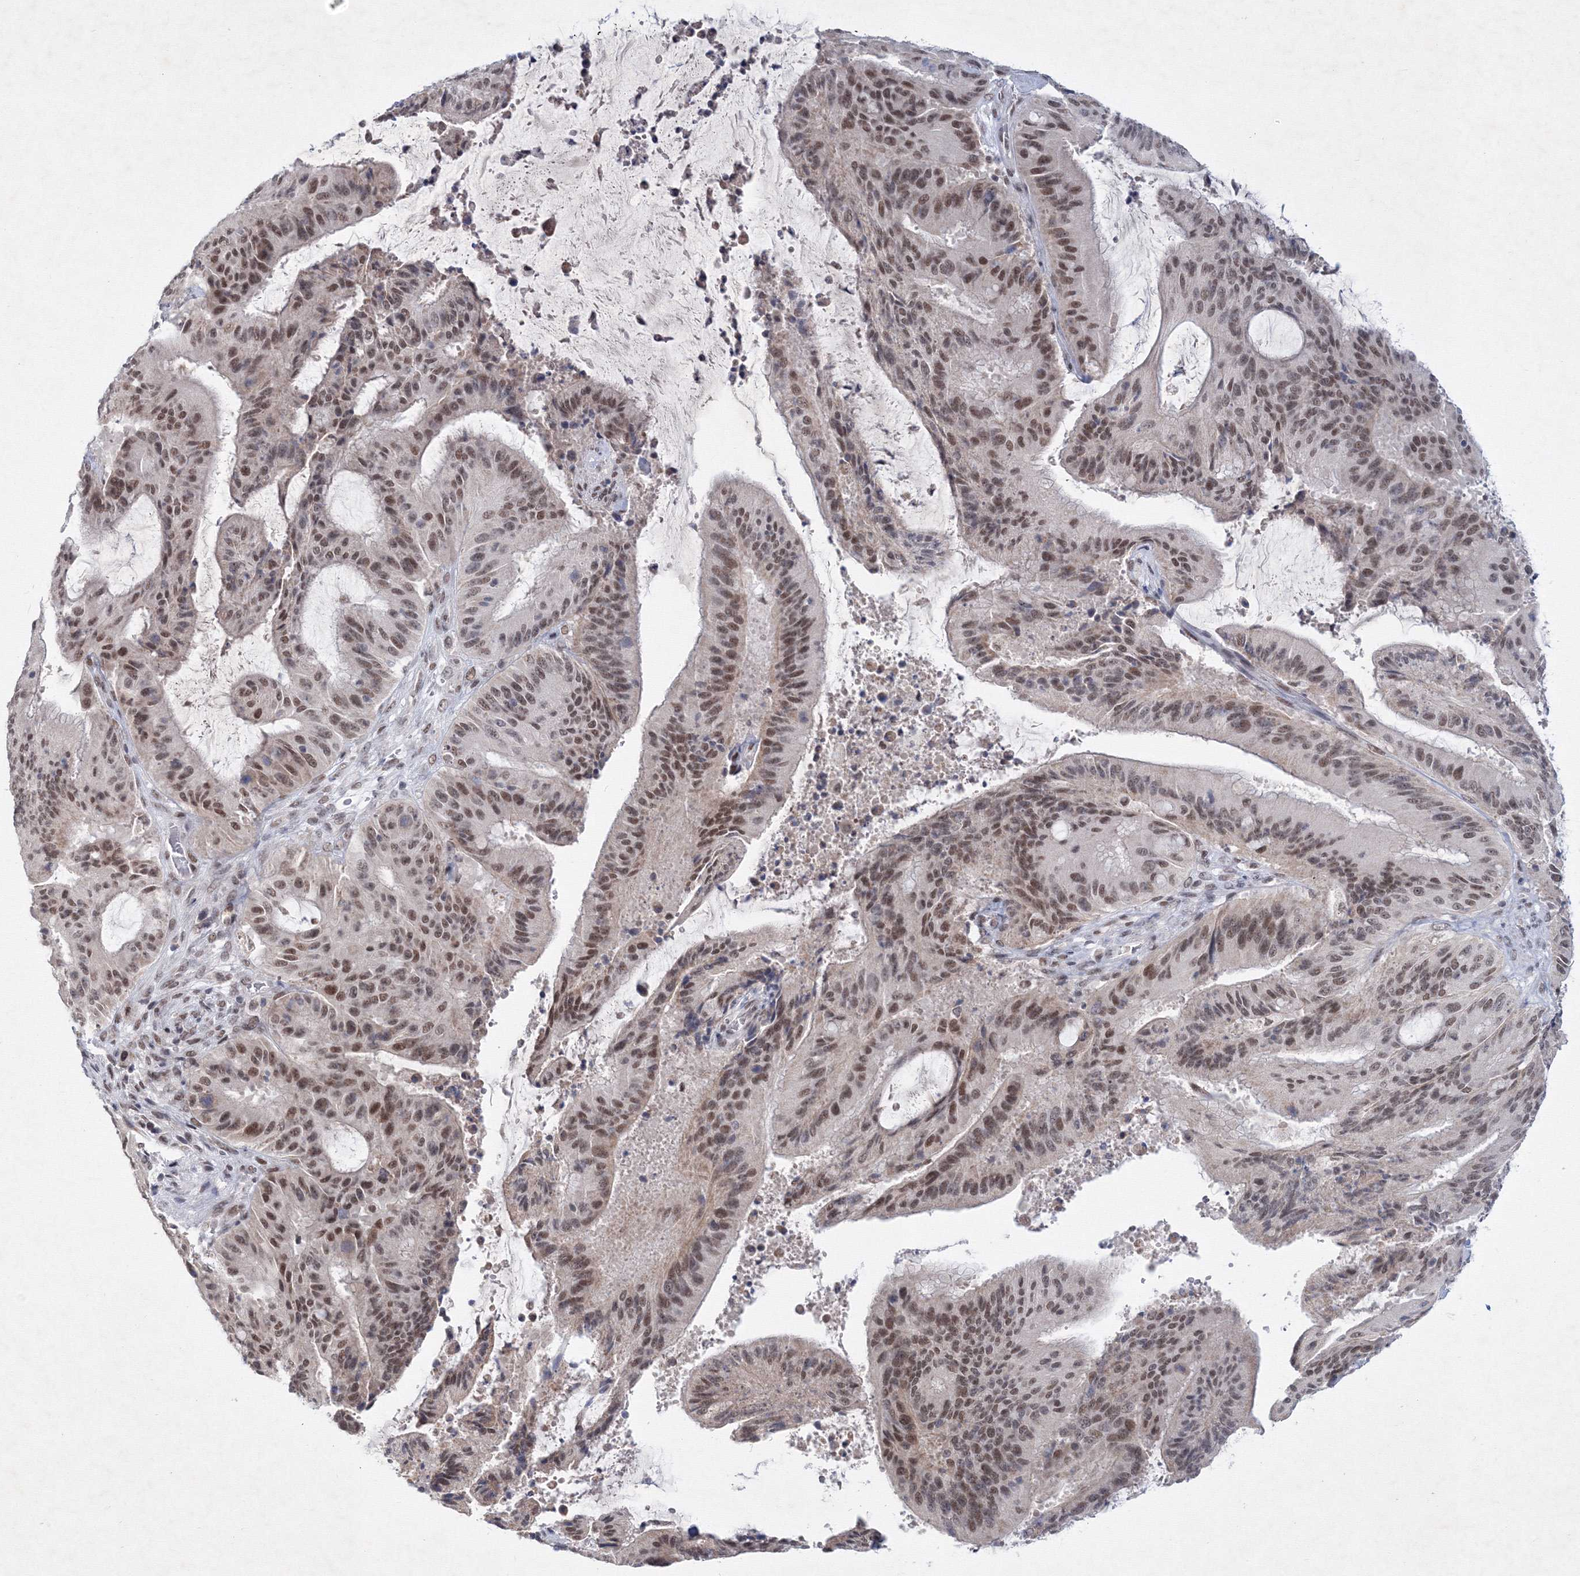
{"staining": {"intensity": "moderate", "quantity": ">75%", "location": "nuclear"}, "tissue": "liver cancer", "cell_type": "Tumor cells", "image_type": "cancer", "snomed": [{"axis": "morphology", "description": "Normal tissue, NOS"}, {"axis": "morphology", "description": "Cholangiocarcinoma"}, {"axis": "topography", "description": "Liver"}, {"axis": "topography", "description": "Peripheral nerve tissue"}], "caption": "Protein expression analysis of human liver cholangiocarcinoma reveals moderate nuclear staining in about >75% of tumor cells. (brown staining indicates protein expression, while blue staining denotes nuclei).", "gene": "SF3B6", "patient": {"sex": "female", "age": 73}}